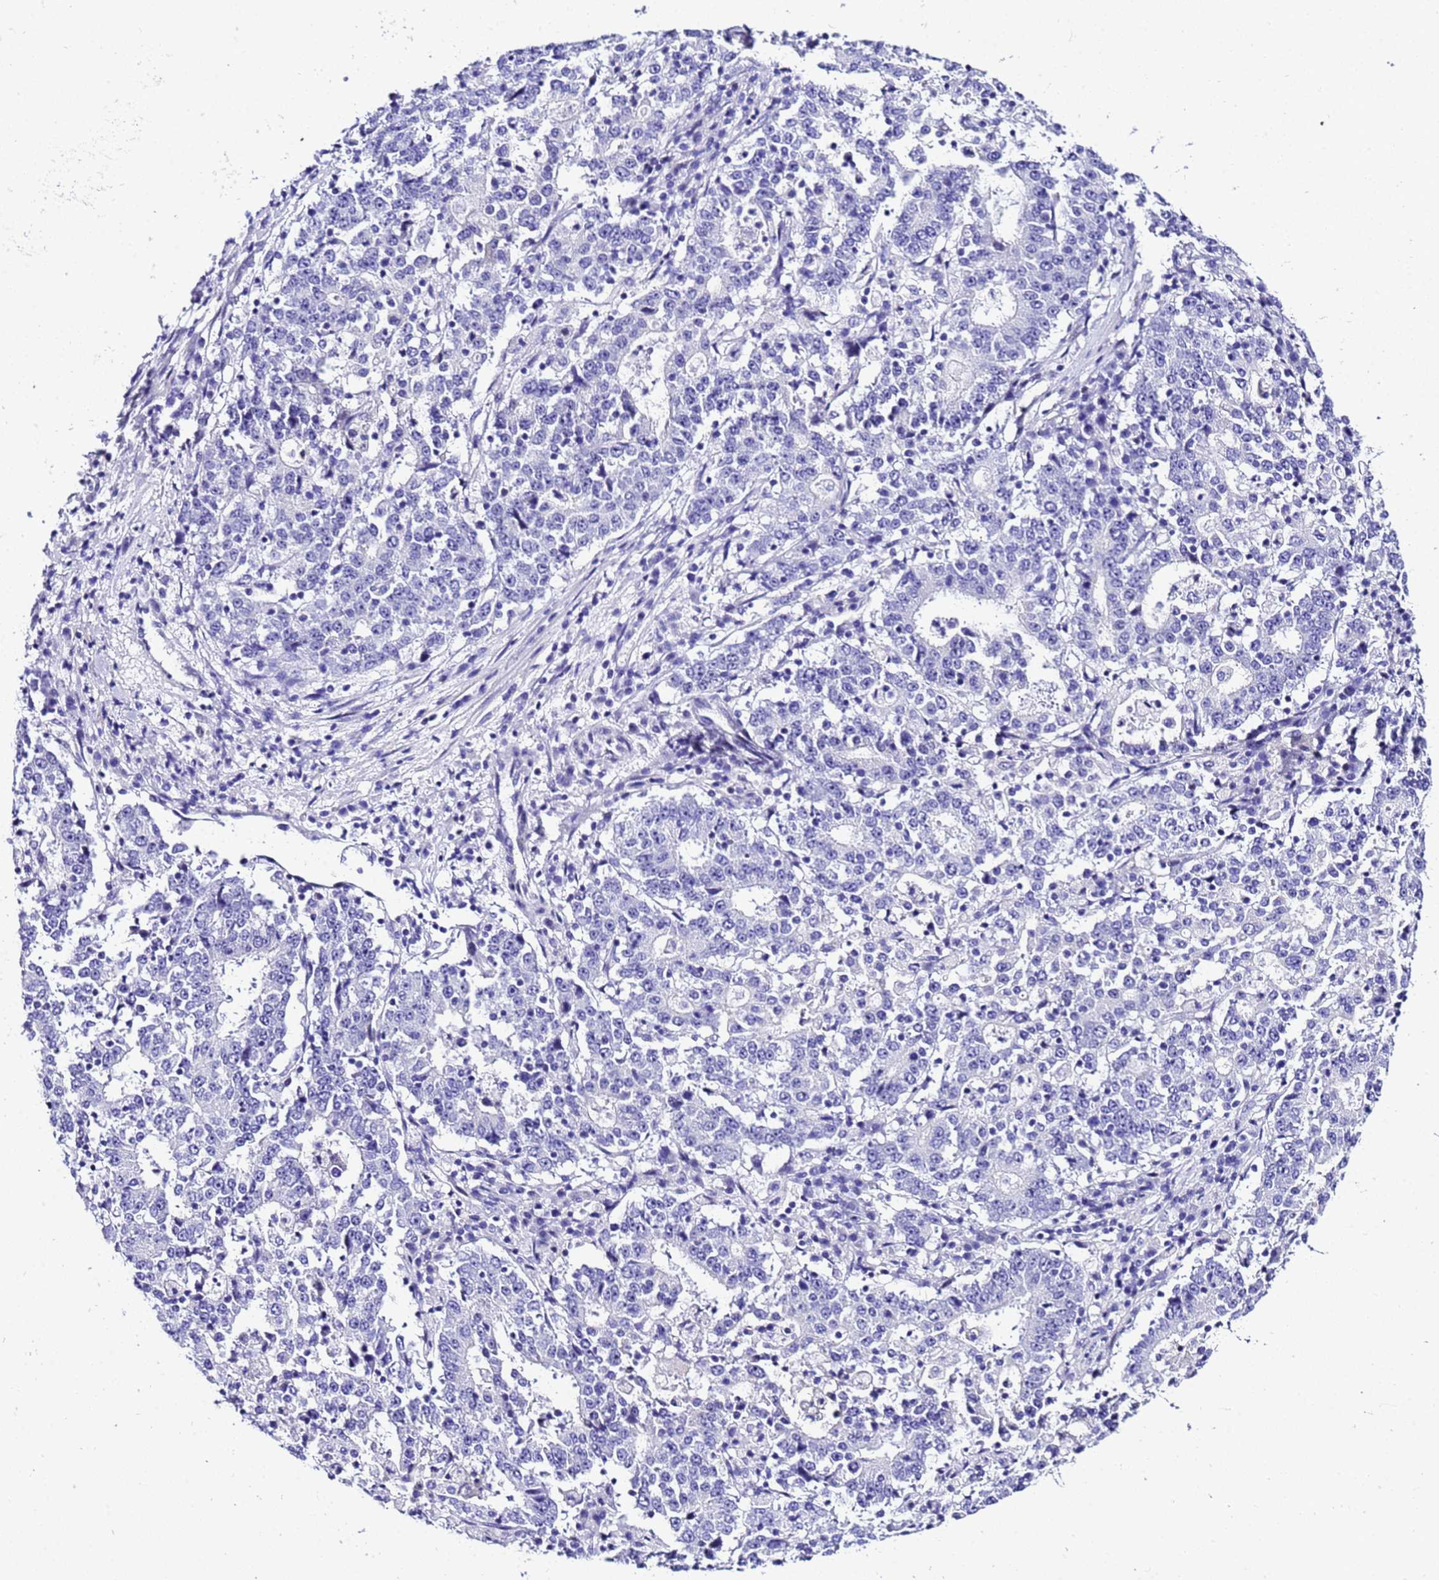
{"staining": {"intensity": "negative", "quantity": "none", "location": "none"}, "tissue": "stomach cancer", "cell_type": "Tumor cells", "image_type": "cancer", "snomed": [{"axis": "morphology", "description": "Adenocarcinoma, NOS"}, {"axis": "topography", "description": "Stomach"}], "caption": "IHC micrograph of neoplastic tissue: adenocarcinoma (stomach) stained with DAB exhibits no significant protein positivity in tumor cells. (DAB (3,3'-diaminobenzidine) IHC, high magnification).", "gene": "ZNF417", "patient": {"sex": "male", "age": 59}}